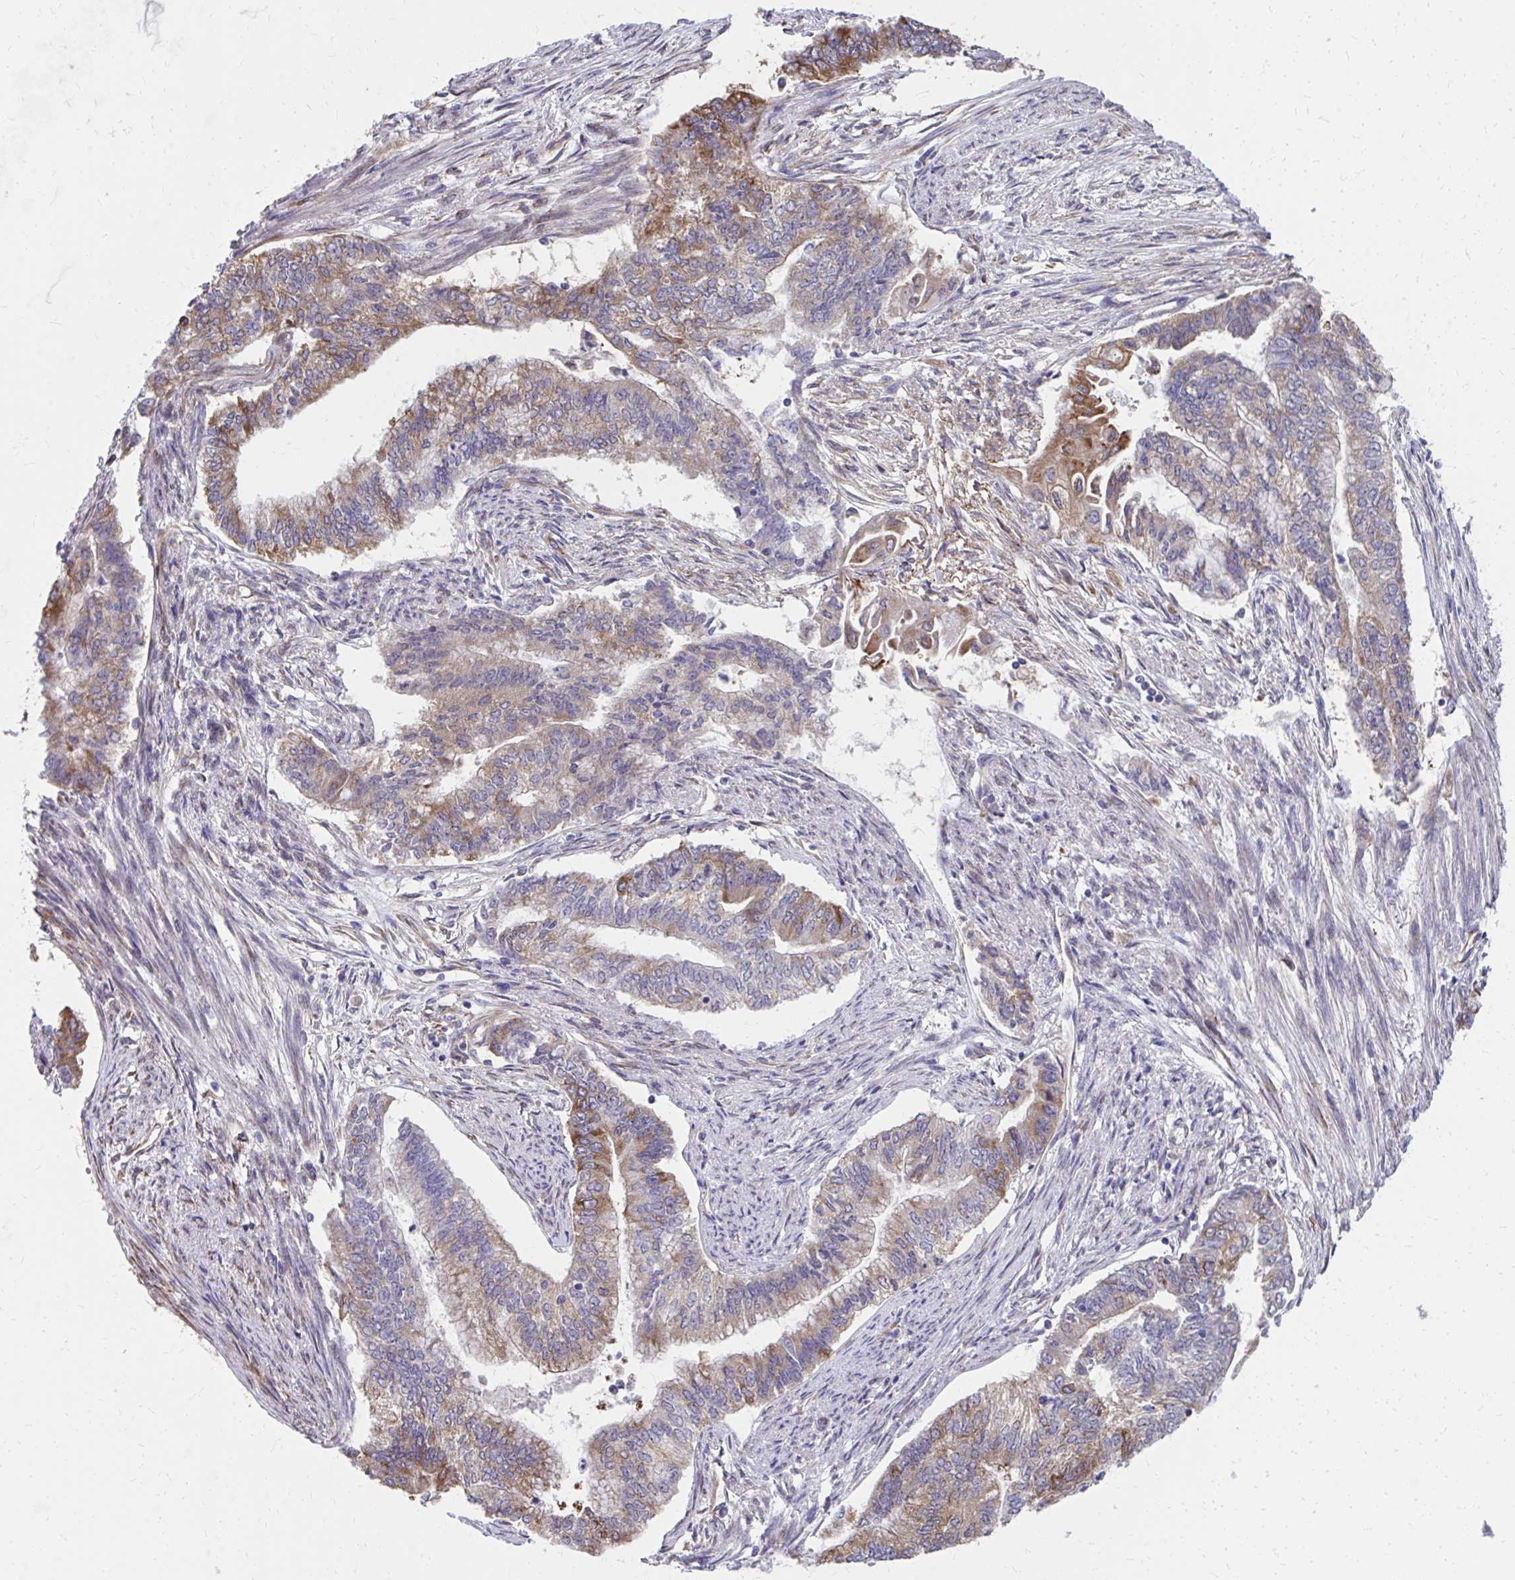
{"staining": {"intensity": "moderate", "quantity": "25%-75%", "location": "cytoplasmic/membranous"}, "tissue": "endometrial cancer", "cell_type": "Tumor cells", "image_type": "cancer", "snomed": [{"axis": "morphology", "description": "Adenocarcinoma, NOS"}, {"axis": "topography", "description": "Endometrium"}], "caption": "Protein staining by immunohistochemistry (IHC) reveals moderate cytoplasmic/membranous staining in about 25%-75% of tumor cells in endometrial cancer (adenocarcinoma). The protein of interest is stained brown, and the nuclei are stained in blue (DAB IHC with brightfield microscopy, high magnification).", "gene": "ZNF778", "patient": {"sex": "female", "age": 65}}